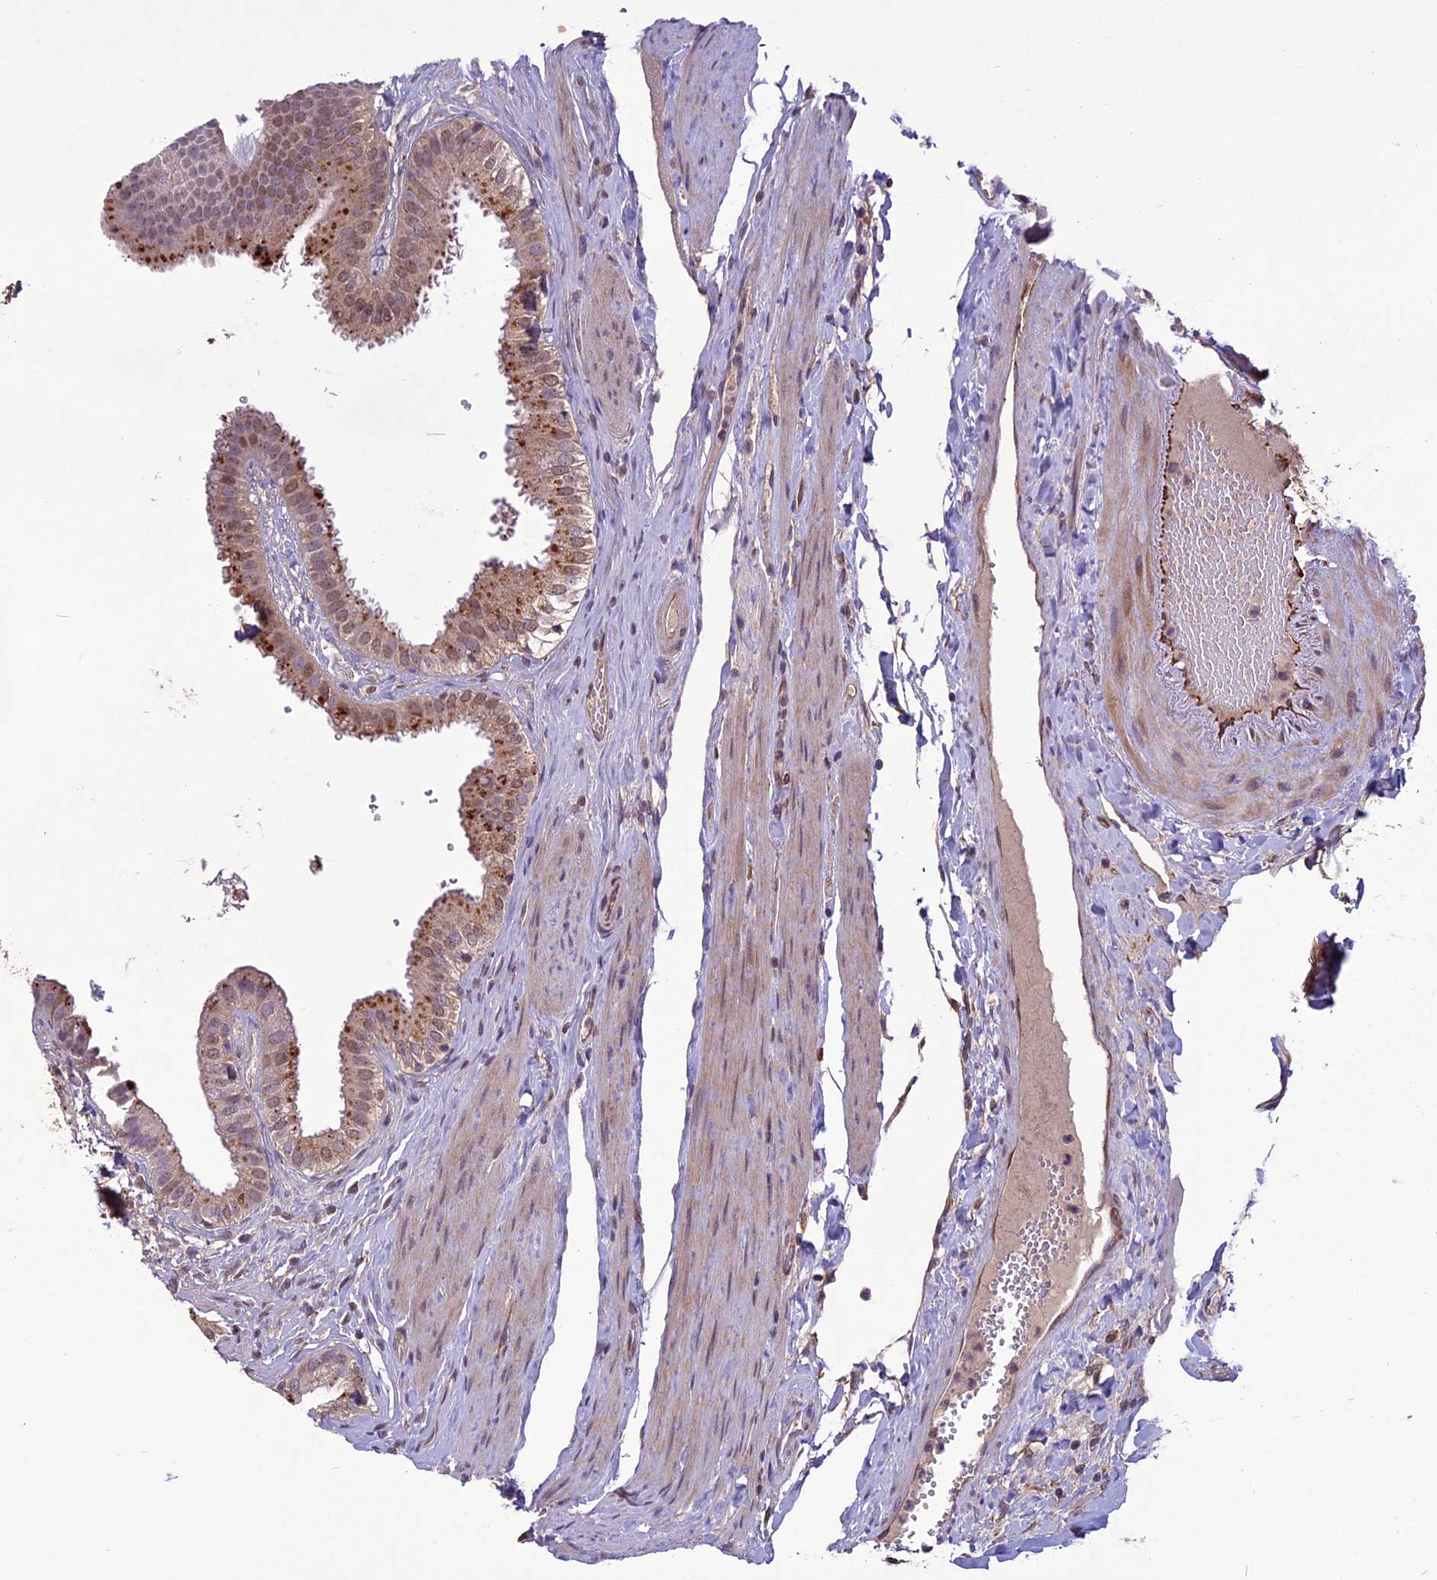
{"staining": {"intensity": "moderate", "quantity": ">75%", "location": "cytoplasmic/membranous,nuclear"}, "tissue": "gallbladder", "cell_type": "Glandular cells", "image_type": "normal", "snomed": [{"axis": "morphology", "description": "Normal tissue, NOS"}, {"axis": "topography", "description": "Gallbladder"}], "caption": "The histopathology image exhibits staining of unremarkable gallbladder, revealing moderate cytoplasmic/membranous,nuclear protein staining (brown color) within glandular cells.", "gene": "C3orf70", "patient": {"sex": "female", "age": 61}}